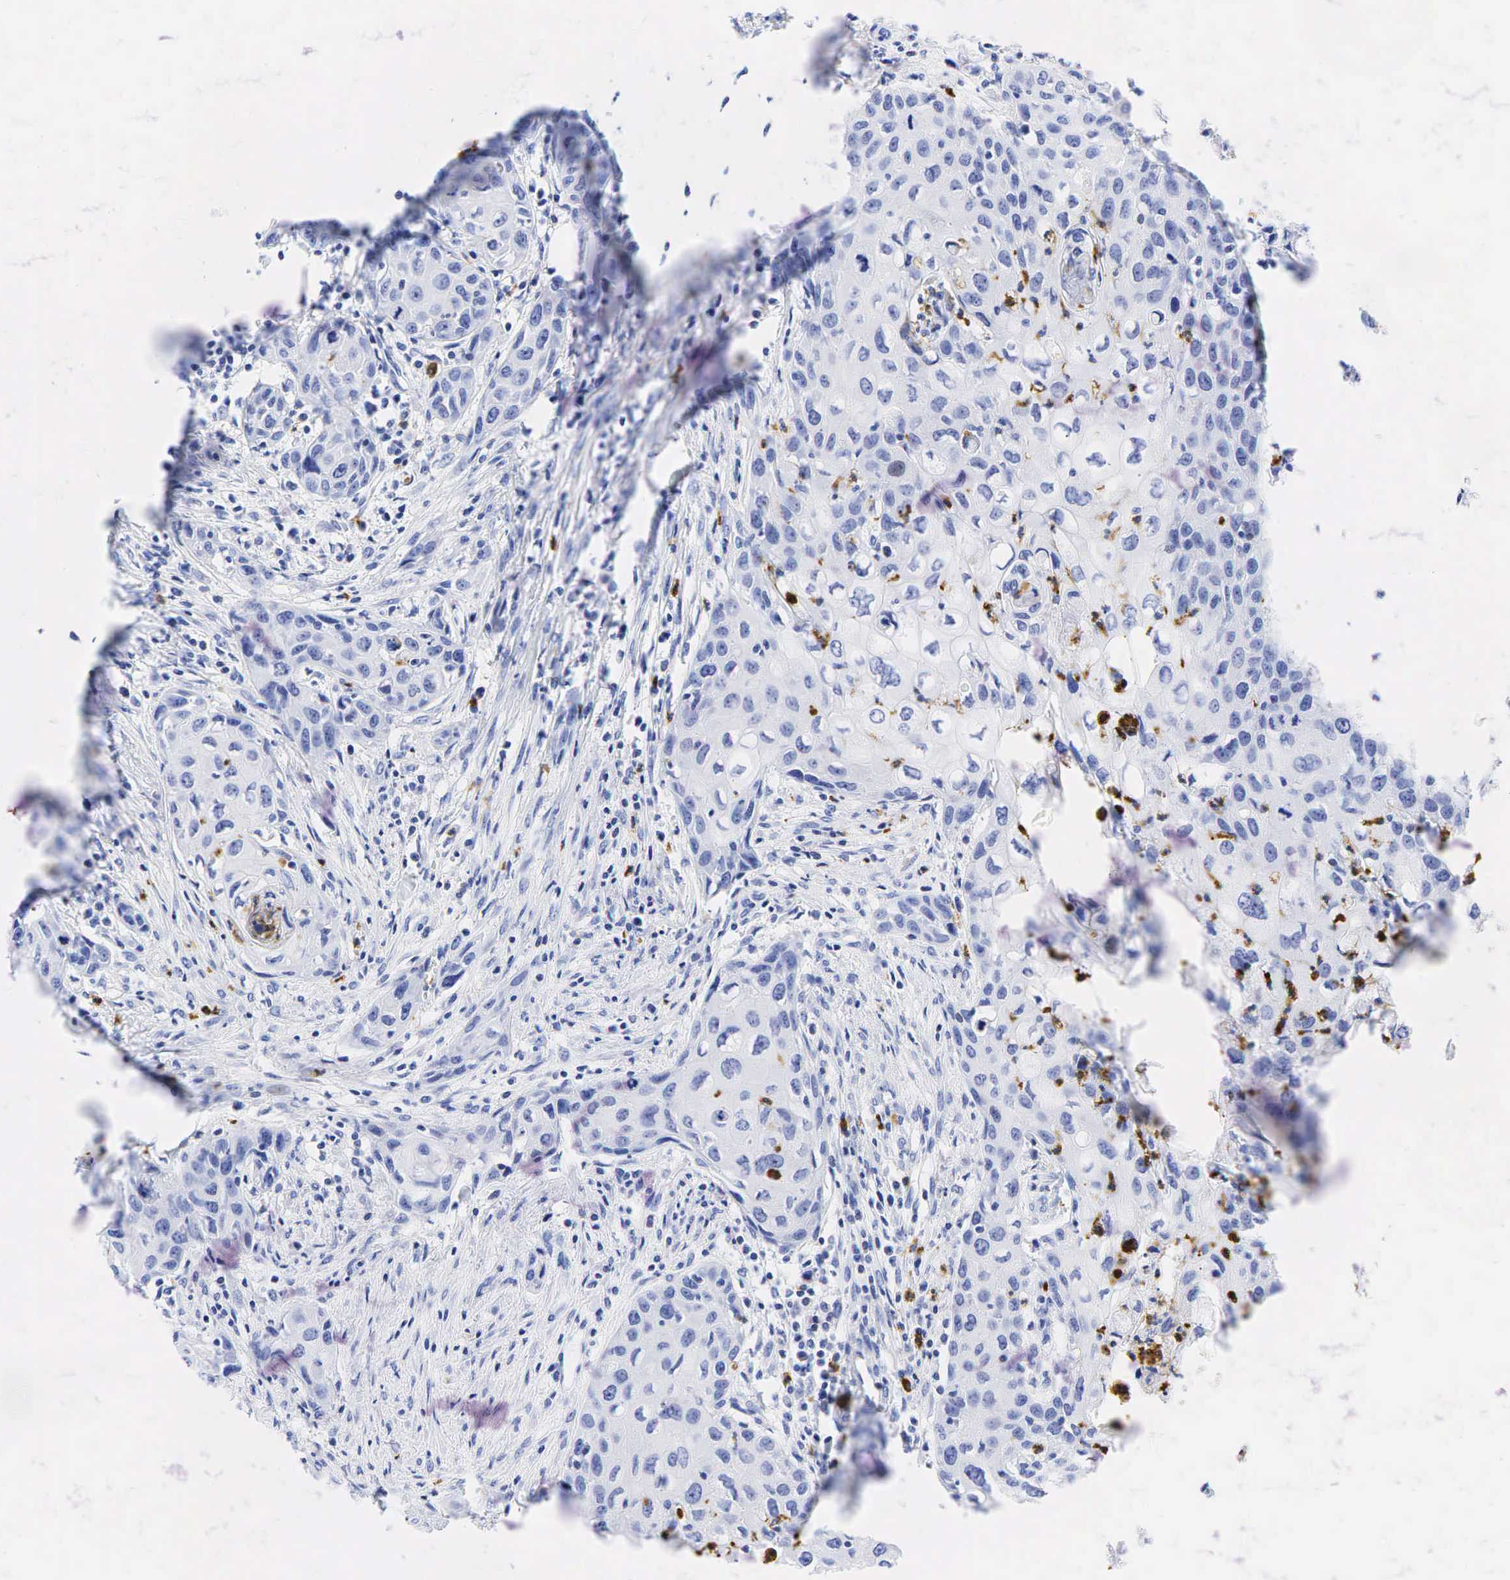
{"staining": {"intensity": "negative", "quantity": "none", "location": "none"}, "tissue": "urothelial cancer", "cell_type": "Tumor cells", "image_type": "cancer", "snomed": [{"axis": "morphology", "description": "Urothelial carcinoma, High grade"}, {"axis": "topography", "description": "Urinary bladder"}], "caption": "An IHC photomicrograph of urothelial carcinoma (high-grade) is shown. There is no staining in tumor cells of urothelial carcinoma (high-grade). Nuclei are stained in blue.", "gene": "FUT4", "patient": {"sex": "male", "age": 54}}